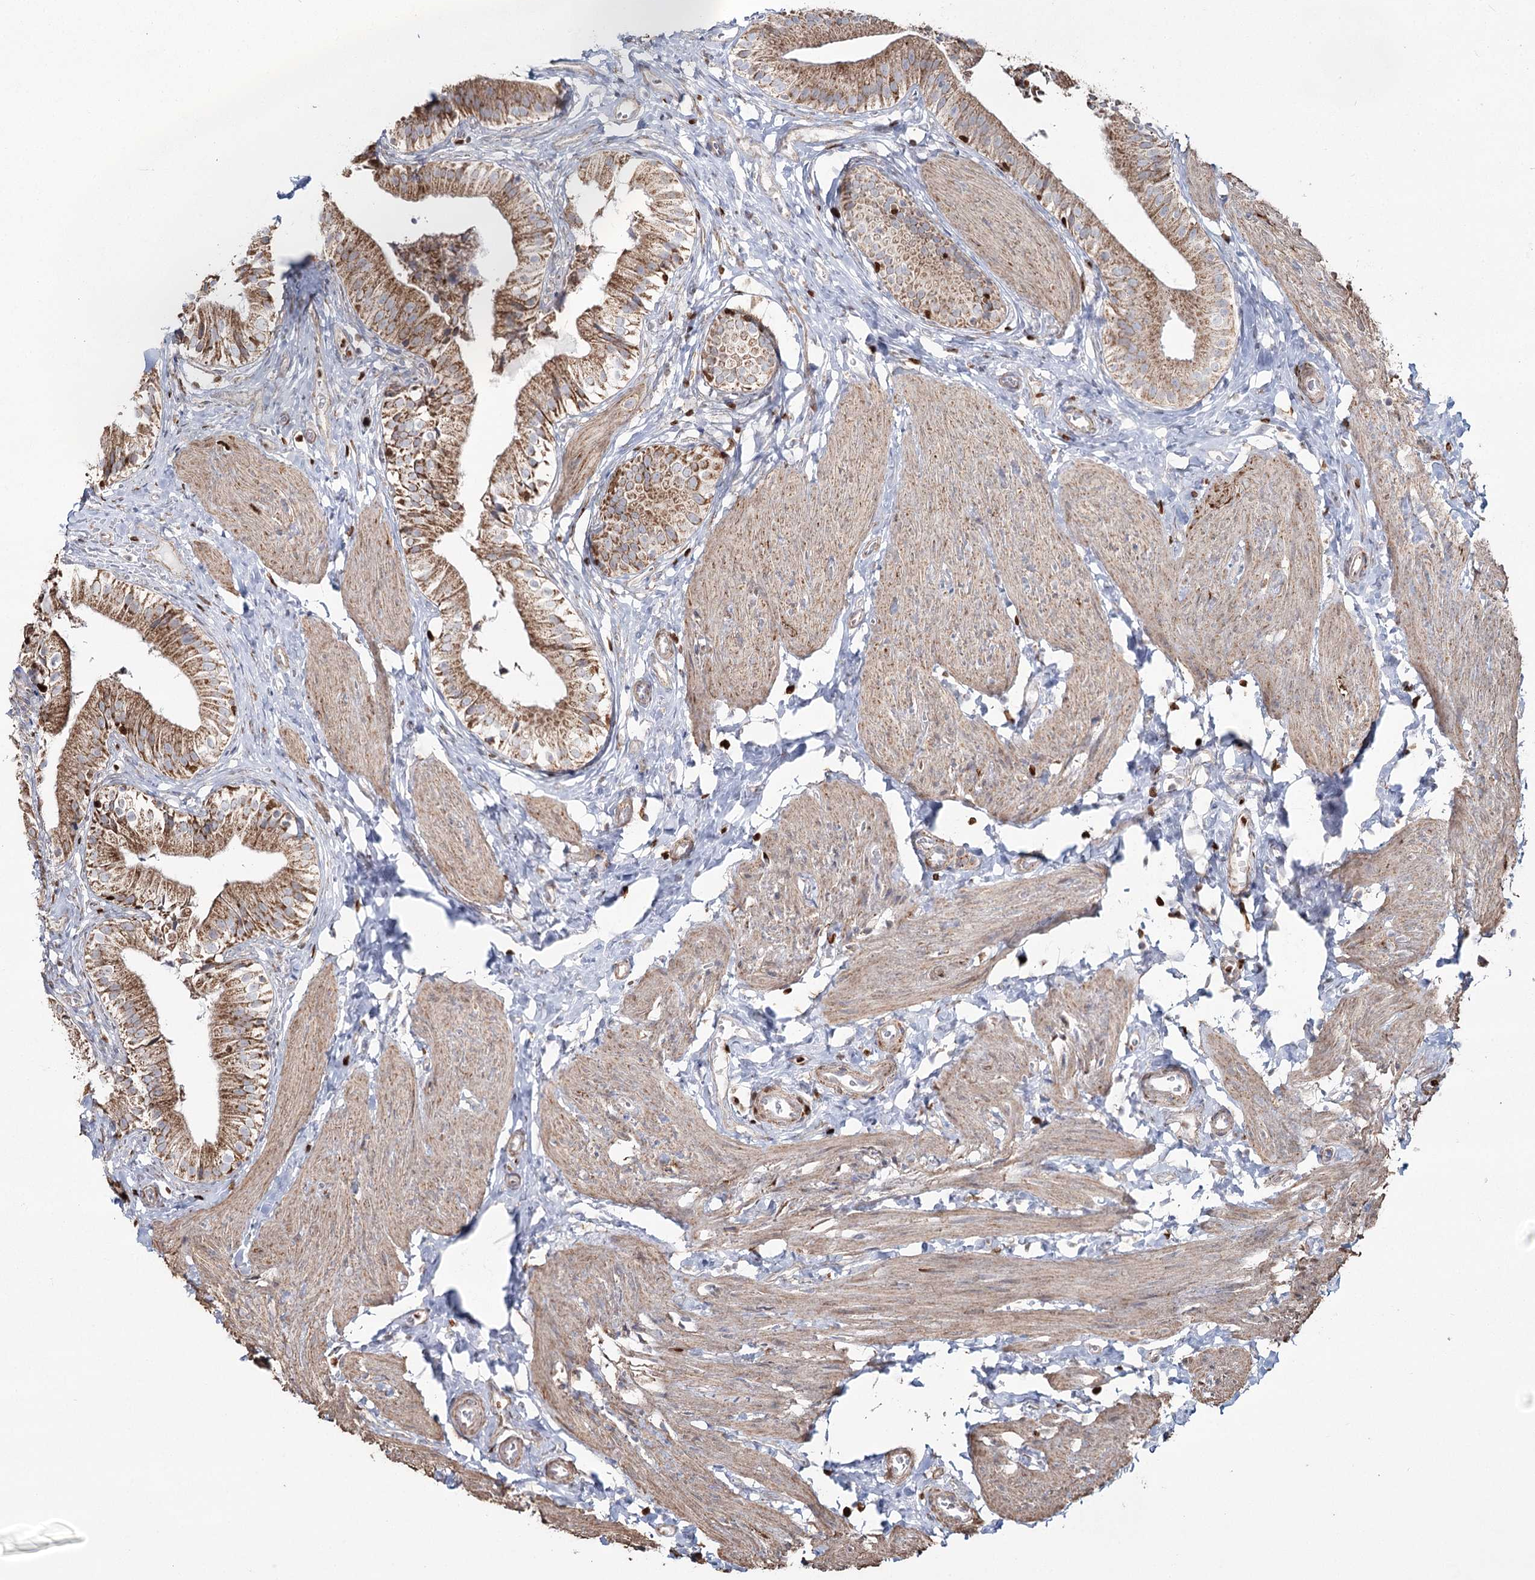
{"staining": {"intensity": "moderate", "quantity": ">75%", "location": "cytoplasmic/membranous"}, "tissue": "gallbladder", "cell_type": "Glandular cells", "image_type": "normal", "snomed": [{"axis": "morphology", "description": "Normal tissue, NOS"}, {"axis": "topography", "description": "Gallbladder"}], "caption": "Human gallbladder stained with a brown dye exhibits moderate cytoplasmic/membranous positive expression in approximately >75% of glandular cells.", "gene": "PDHX", "patient": {"sex": "female", "age": 47}}